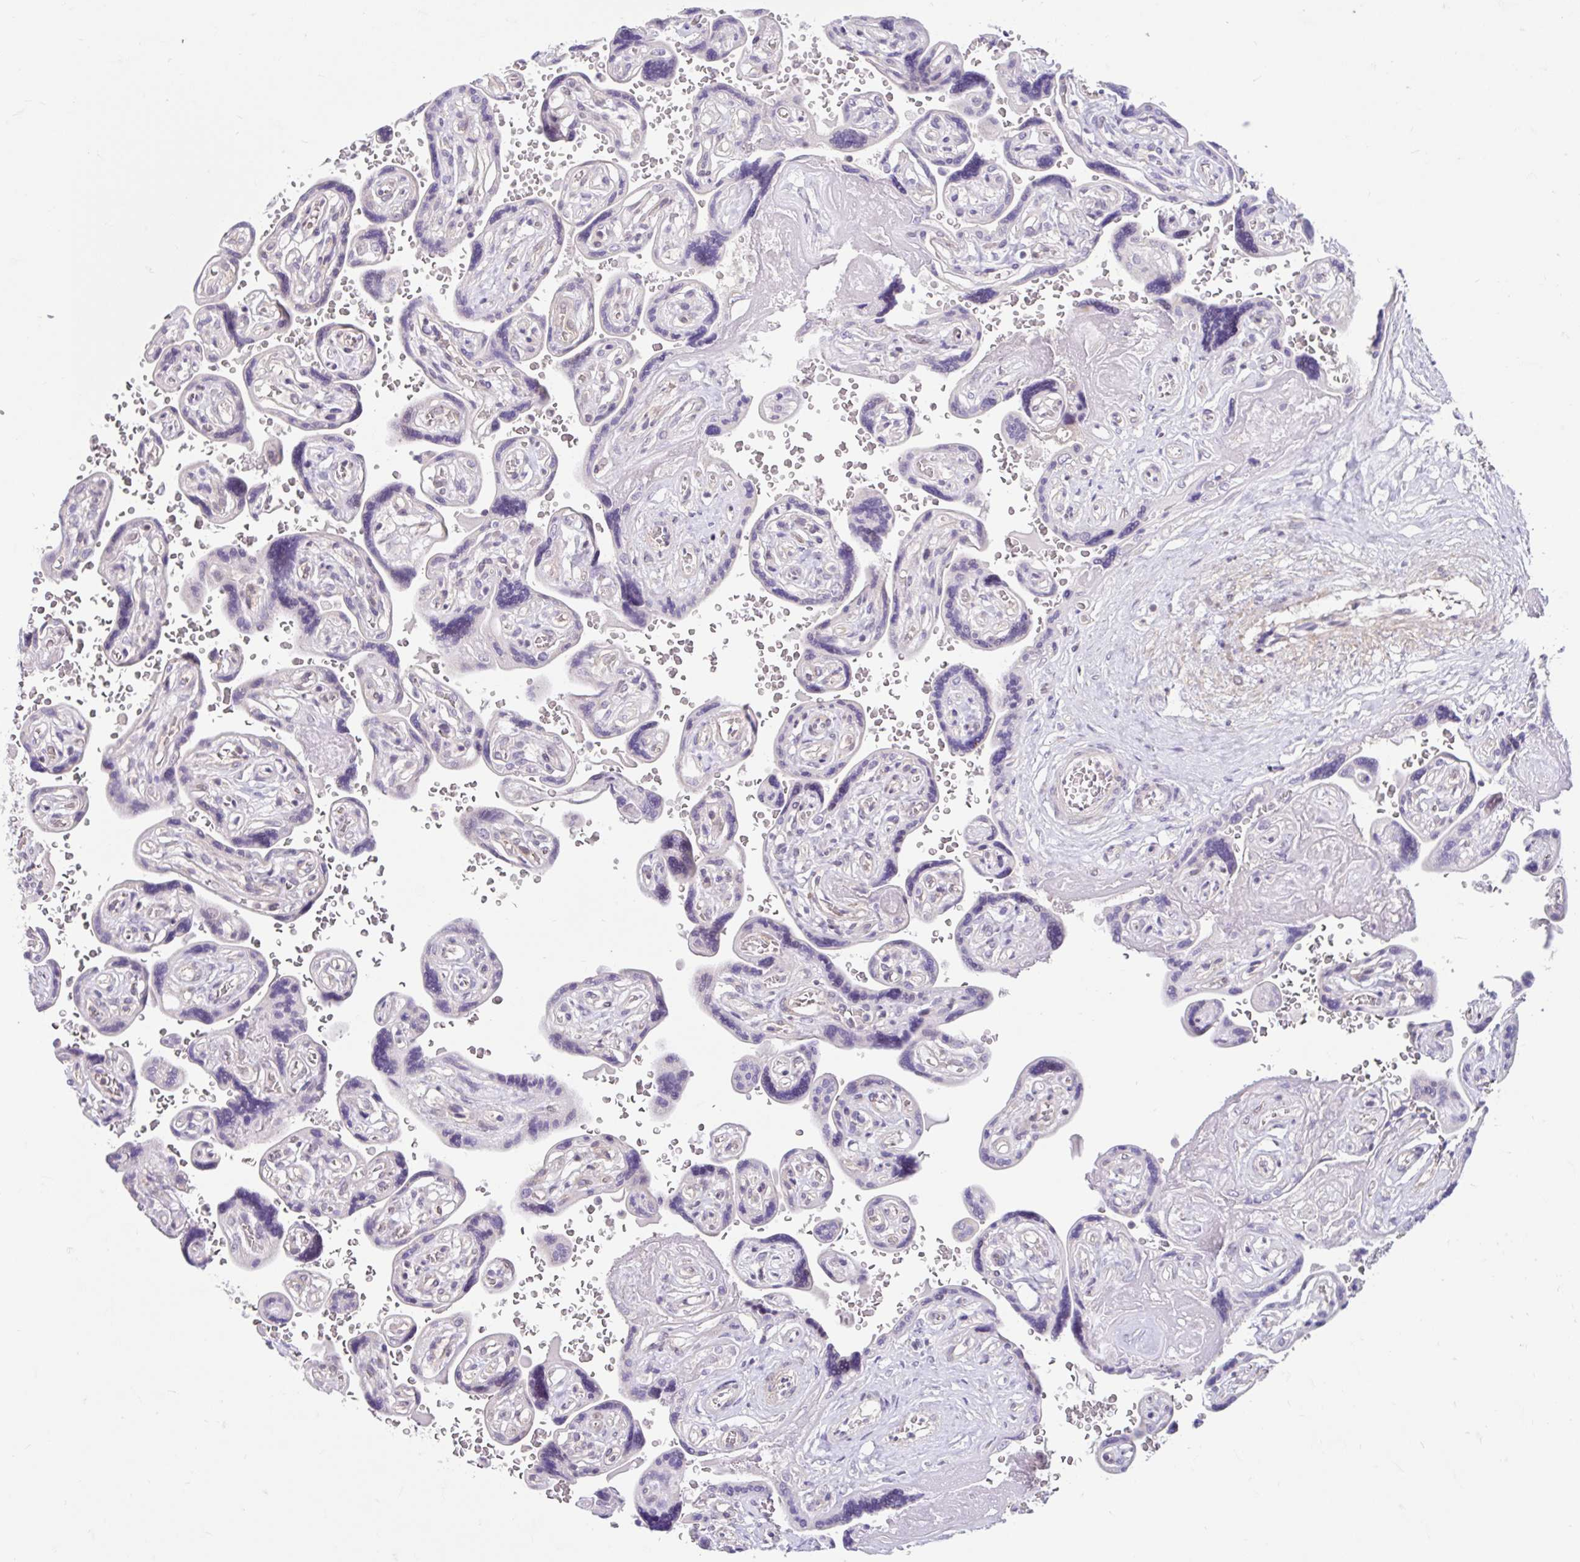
{"staining": {"intensity": "weak", "quantity": "<25%", "location": "cytoplasmic/membranous"}, "tissue": "placenta", "cell_type": "Trophoblastic cells", "image_type": "normal", "snomed": [{"axis": "morphology", "description": "Normal tissue, NOS"}, {"axis": "topography", "description": "Placenta"}], "caption": "This is an immunohistochemistry image of benign placenta. There is no expression in trophoblastic cells.", "gene": "NT5C1B", "patient": {"sex": "female", "age": 32}}